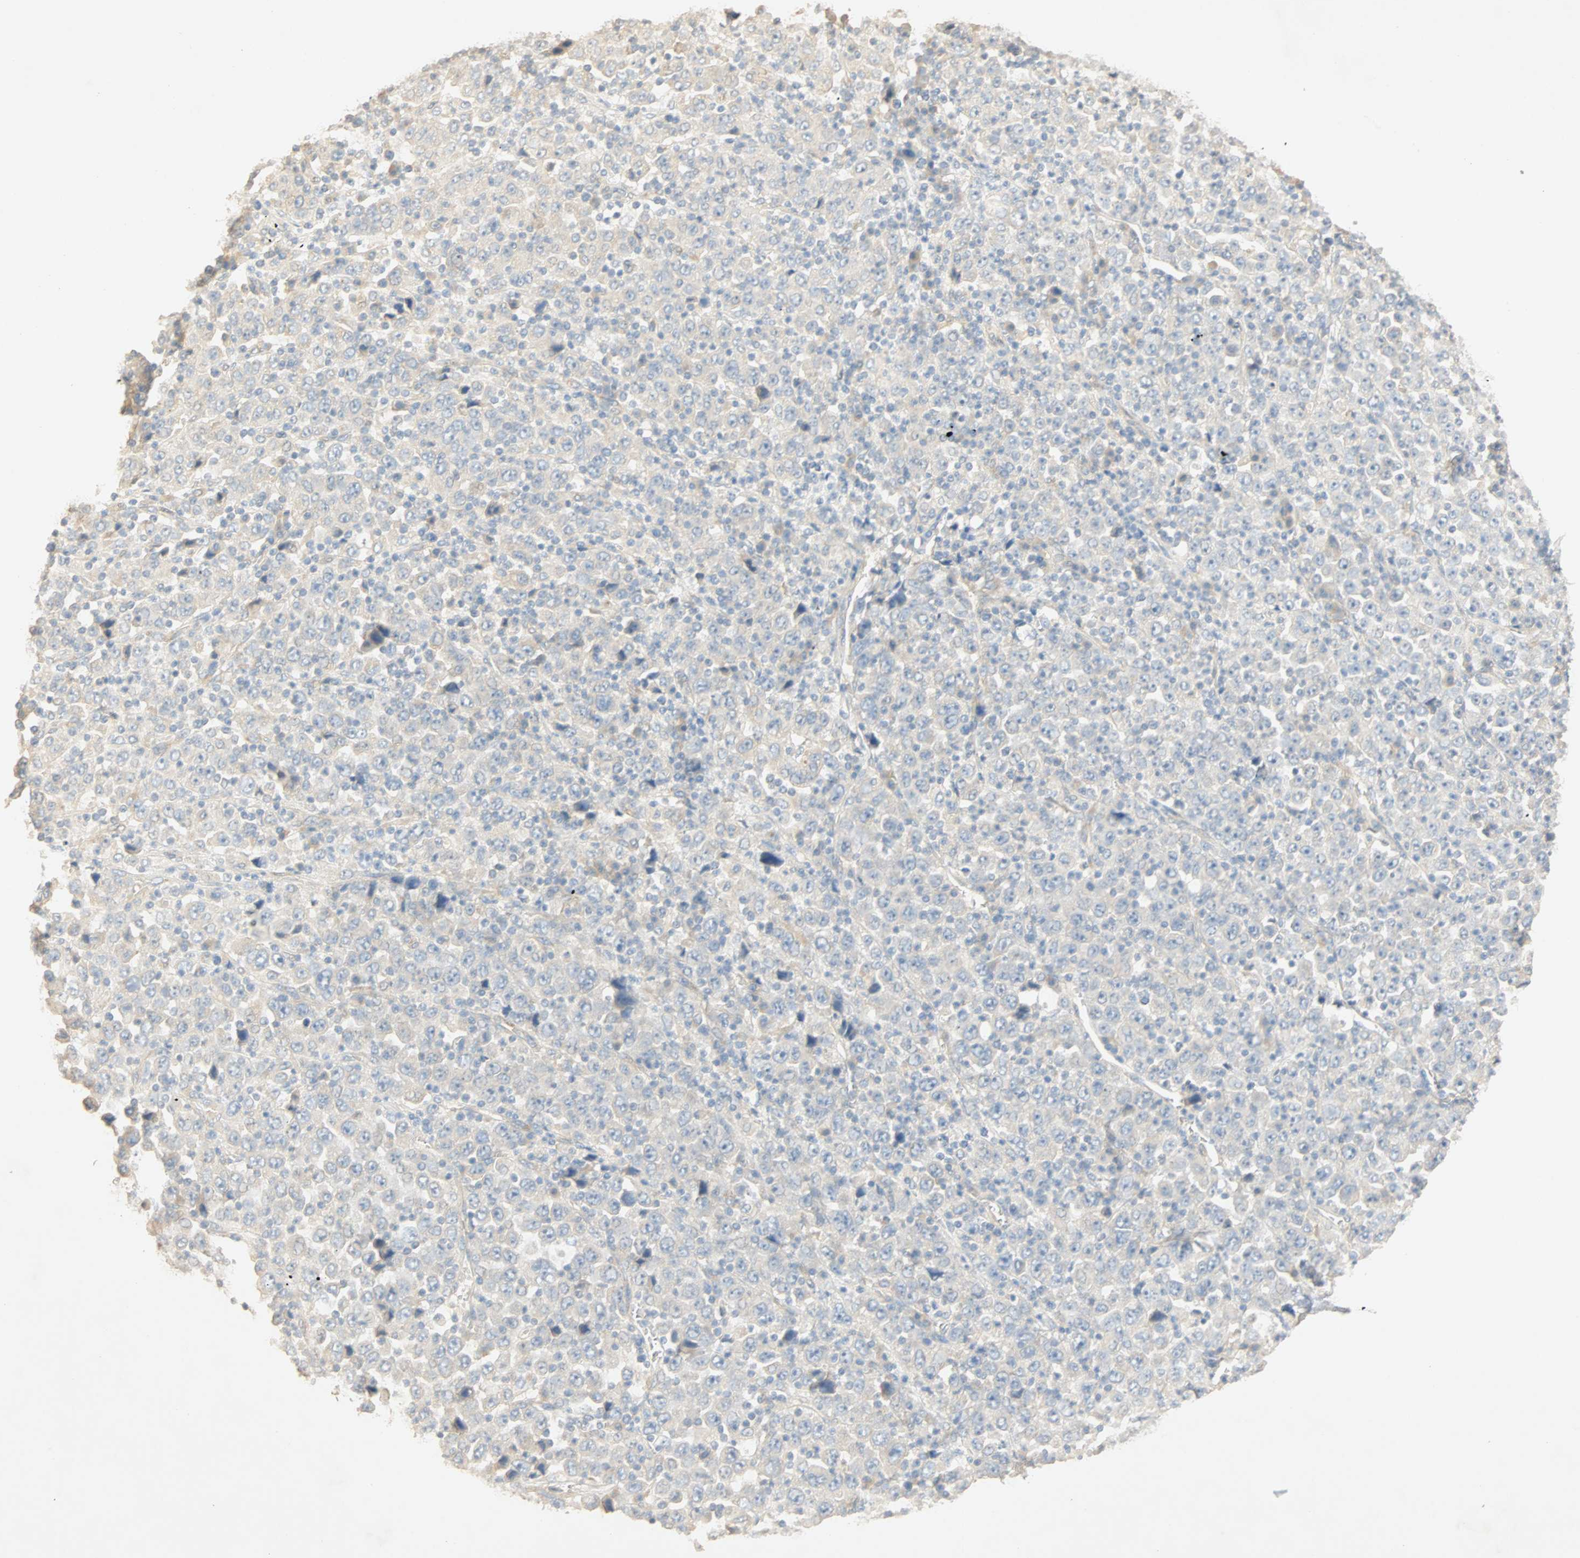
{"staining": {"intensity": "negative", "quantity": "none", "location": "none"}, "tissue": "stomach cancer", "cell_type": "Tumor cells", "image_type": "cancer", "snomed": [{"axis": "morphology", "description": "Normal tissue, NOS"}, {"axis": "morphology", "description": "Adenocarcinoma, NOS"}, {"axis": "topography", "description": "Stomach, upper"}, {"axis": "topography", "description": "Stomach"}], "caption": "A micrograph of stomach cancer stained for a protein demonstrates no brown staining in tumor cells.", "gene": "SELENBP1", "patient": {"sex": "male", "age": 59}}